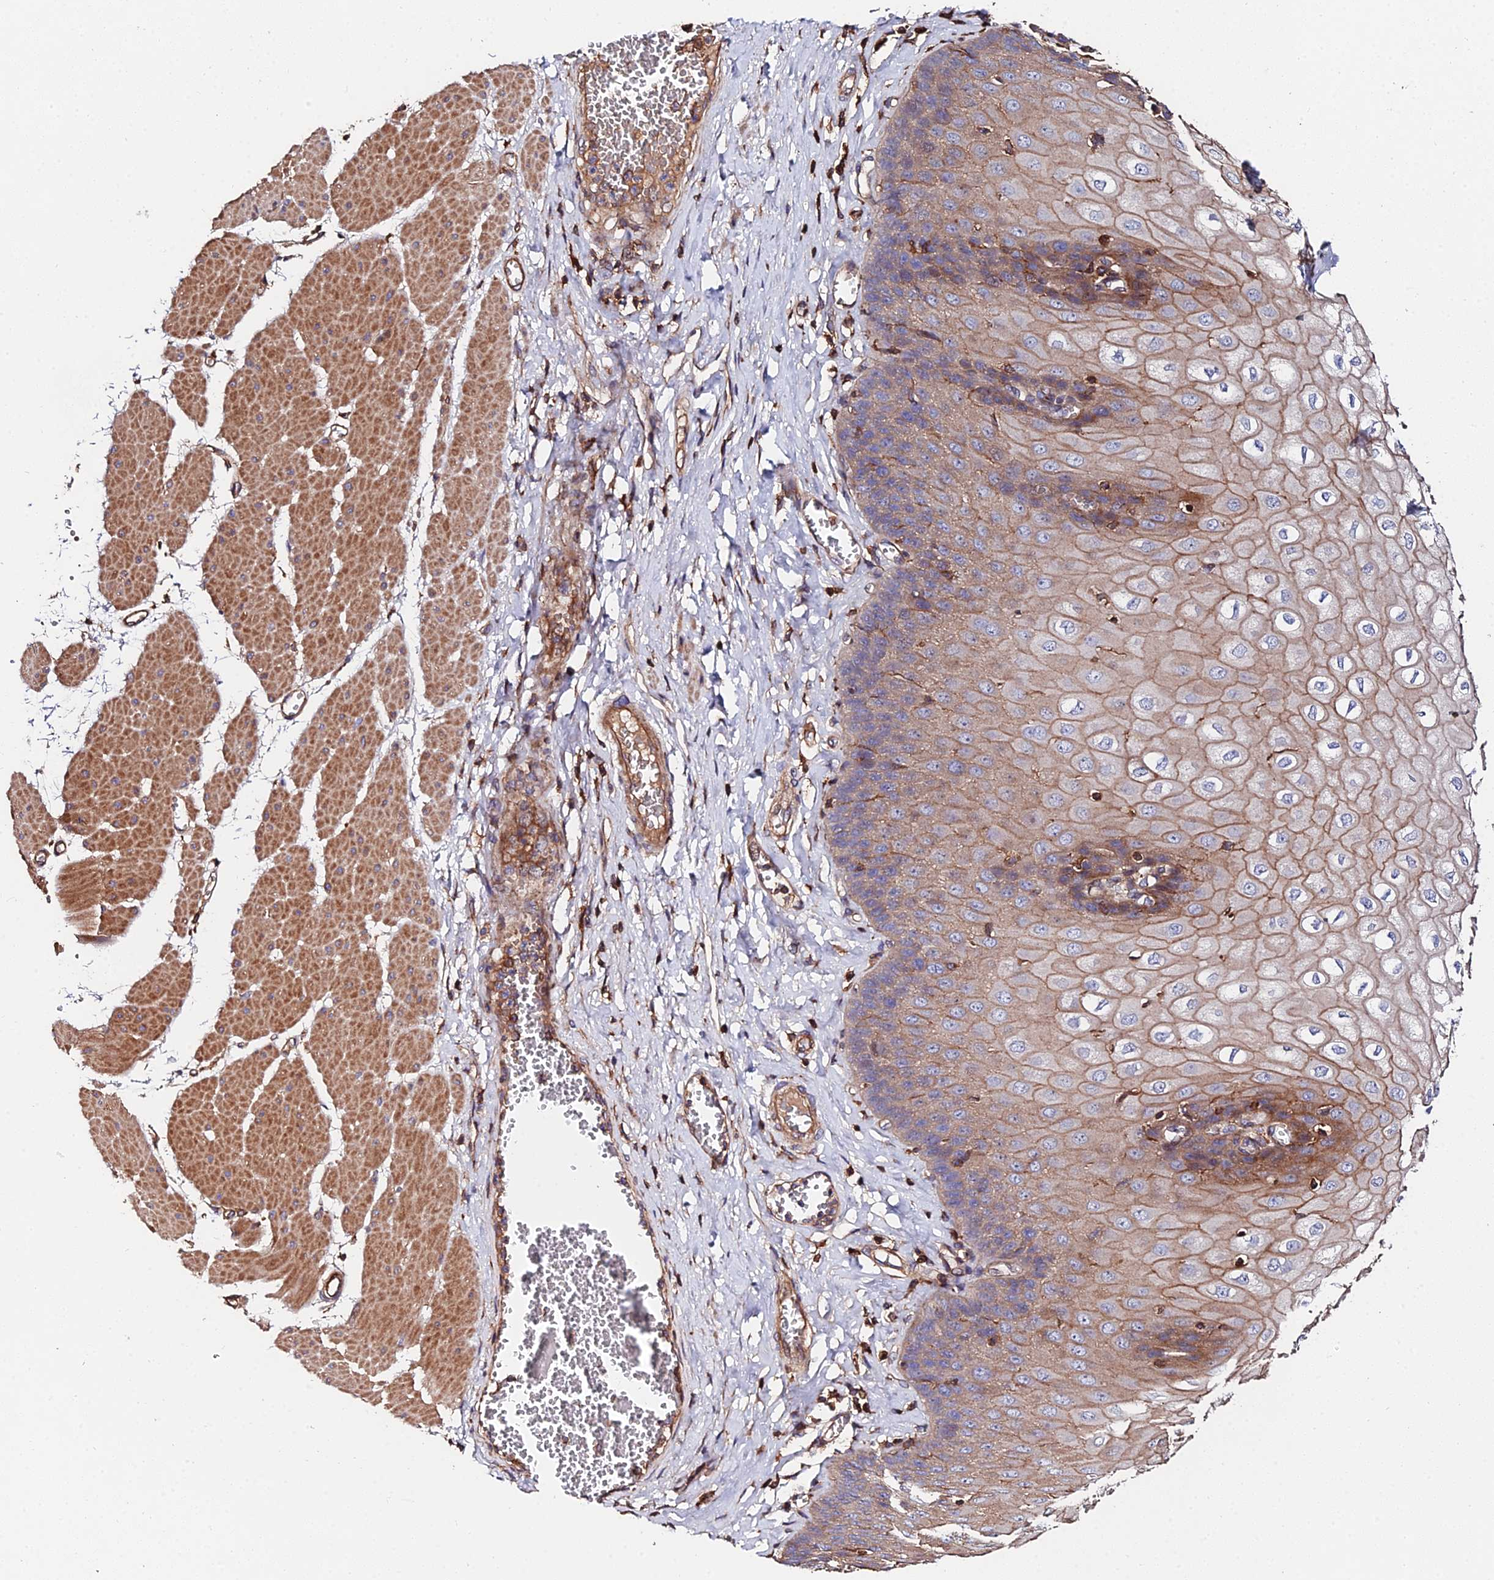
{"staining": {"intensity": "moderate", "quantity": "25%-75%", "location": "cytoplasmic/membranous"}, "tissue": "esophagus", "cell_type": "Squamous epithelial cells", "image_type": "normal", "snomed": [{"axis": "morphology", "description": "Normal tissue, NOS"}, {"axis": "topography", "description": "Esophagus"}], "caption": "The photomicrograph displays immunohistochemical staining of normal esophagus. There is moderate cytoplasmic/membranous staining is seen in approximately 25%-75% of squamous epithelial cells. Immunohistochemistry (ihc) stains the protein in brown and the nuclei are stained blue.", "gene": "EXT1", "patient": {"sex": "male", "age": 60}}